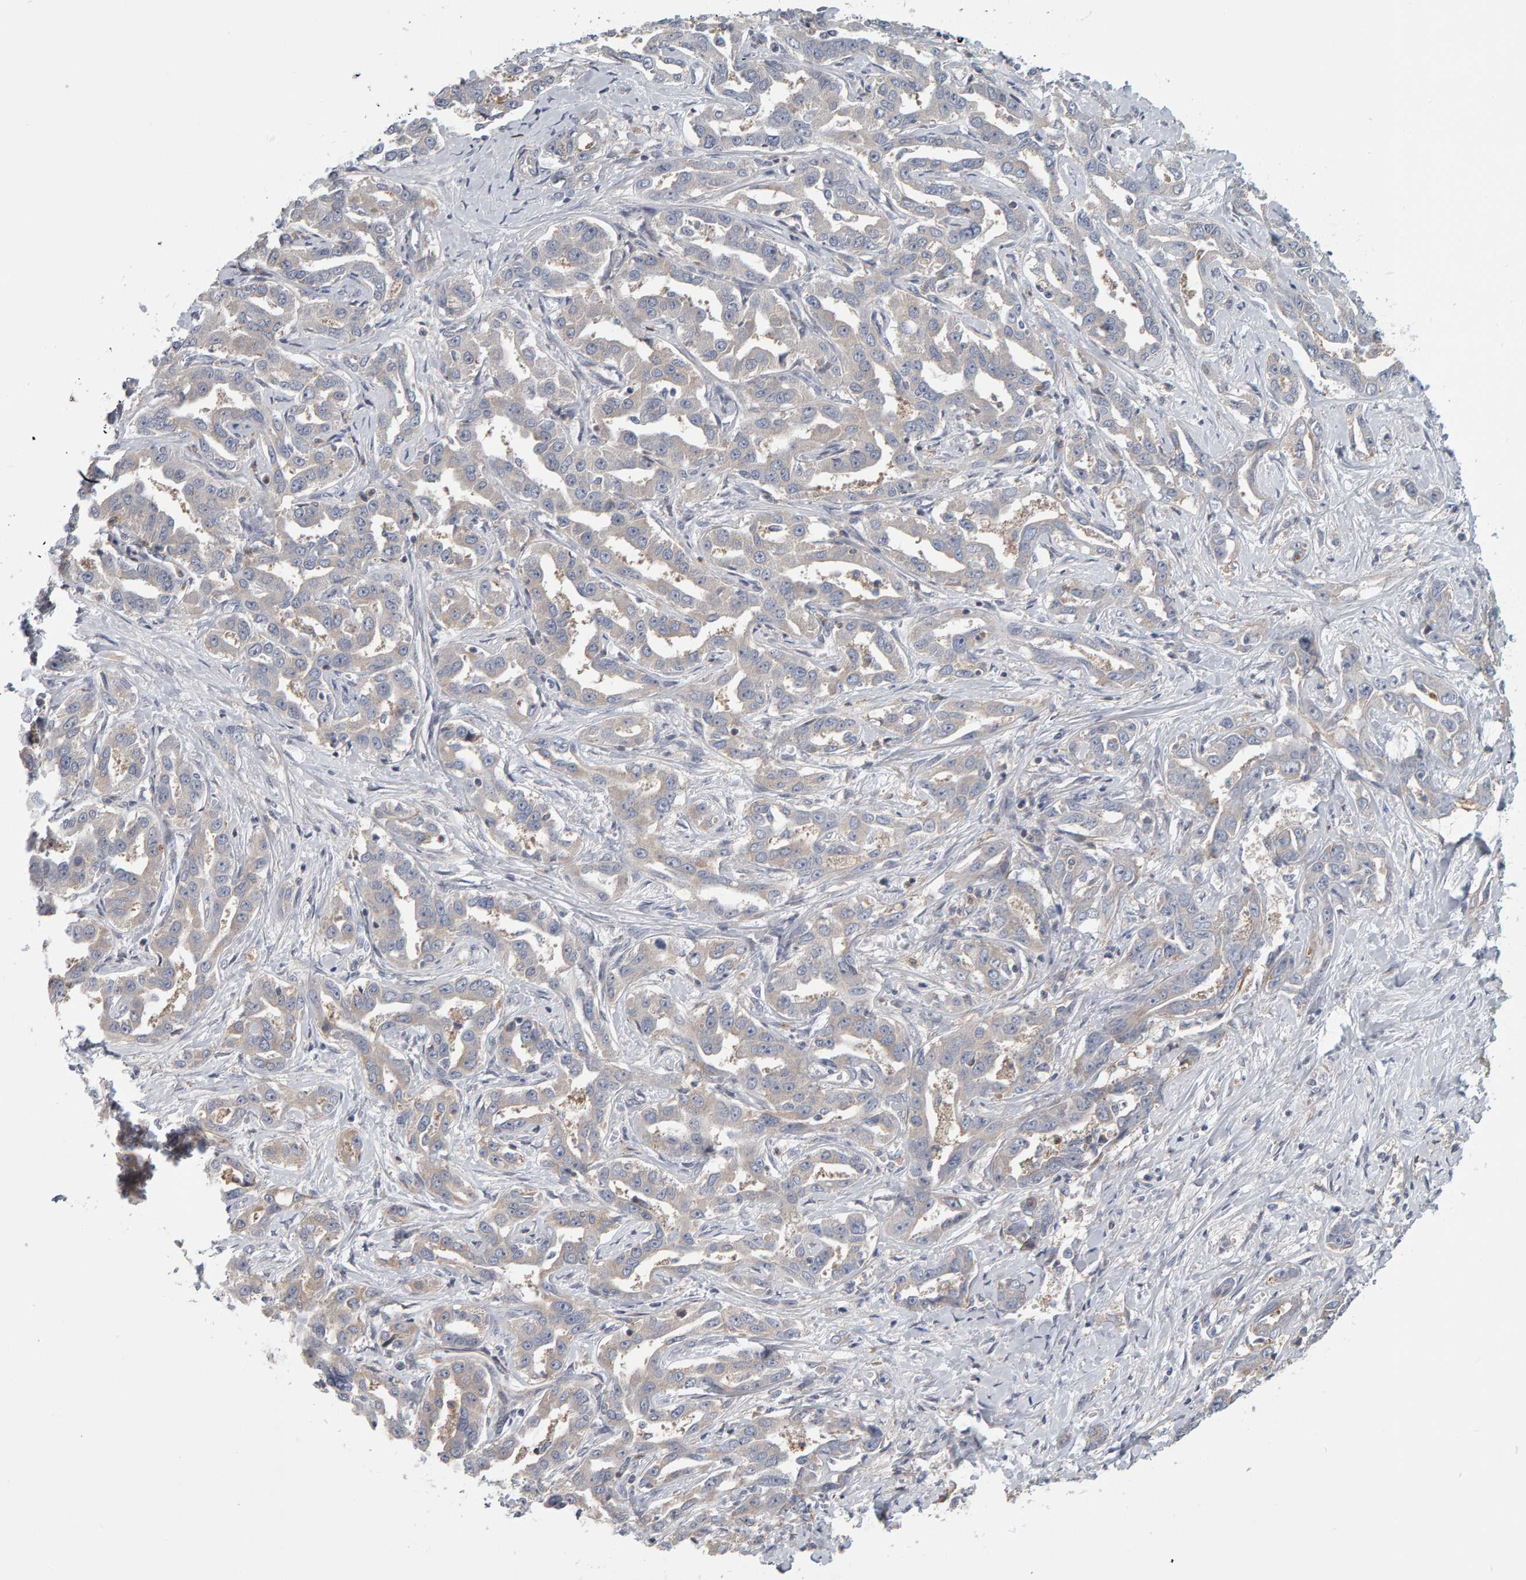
{"staining": {"intensity": "negative", "quantity": "none", "location": "none"}, "tissue": "liver cancer", "cell_type": "Tumor cells", "image_type": "cancer", "snomed": [{"axis": "morphology", "description": "Cholangiocarcinoma"}, {"axis": "topography", "description": "Liver"}], "caption": "There is no significant staining in tumor cells of cholangiocarcinoma (liver). Nuclei are stained in blue.", "gene": "C9orf72", "patient": {"sex": "male", "age": 59}}